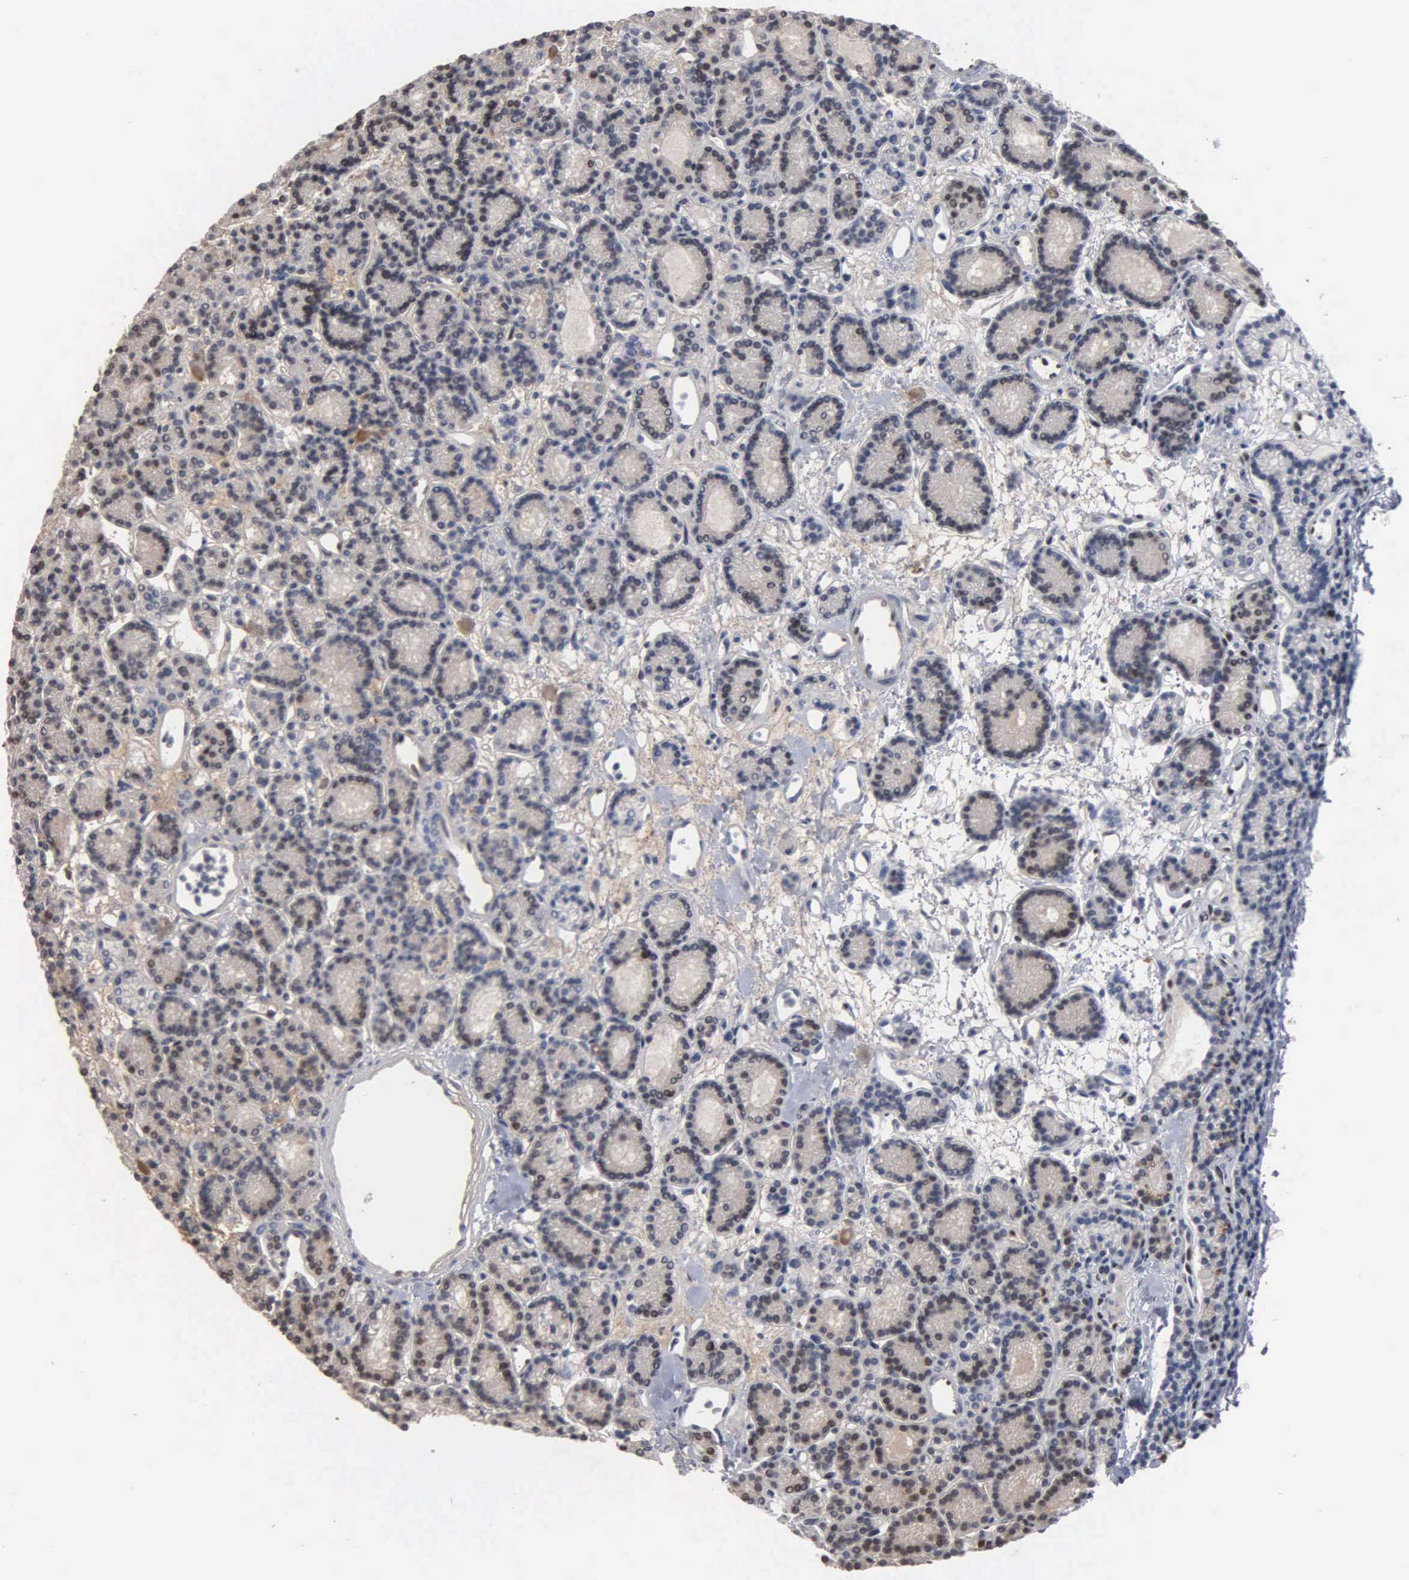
{"staining": {"intensity": "negative", "quantity": "none", "location": "none"}, "tissue": "parathyroid gland", "cell_type": "Glandular cells", "image_type": "normal", "snomed": [{"axis": "morphology", "description": "Normal tissue, NOS"}, {"axis": "topography", "description": "Parathyroid gland"}], "caption": "Glandular cells show no significant protein positivity in normal parathyroid gland. (Immunohistochemistry, brightfield microscopy, high magnification).", "gene": "FGF2", "patient": {"sex": "male", "age": 85}}